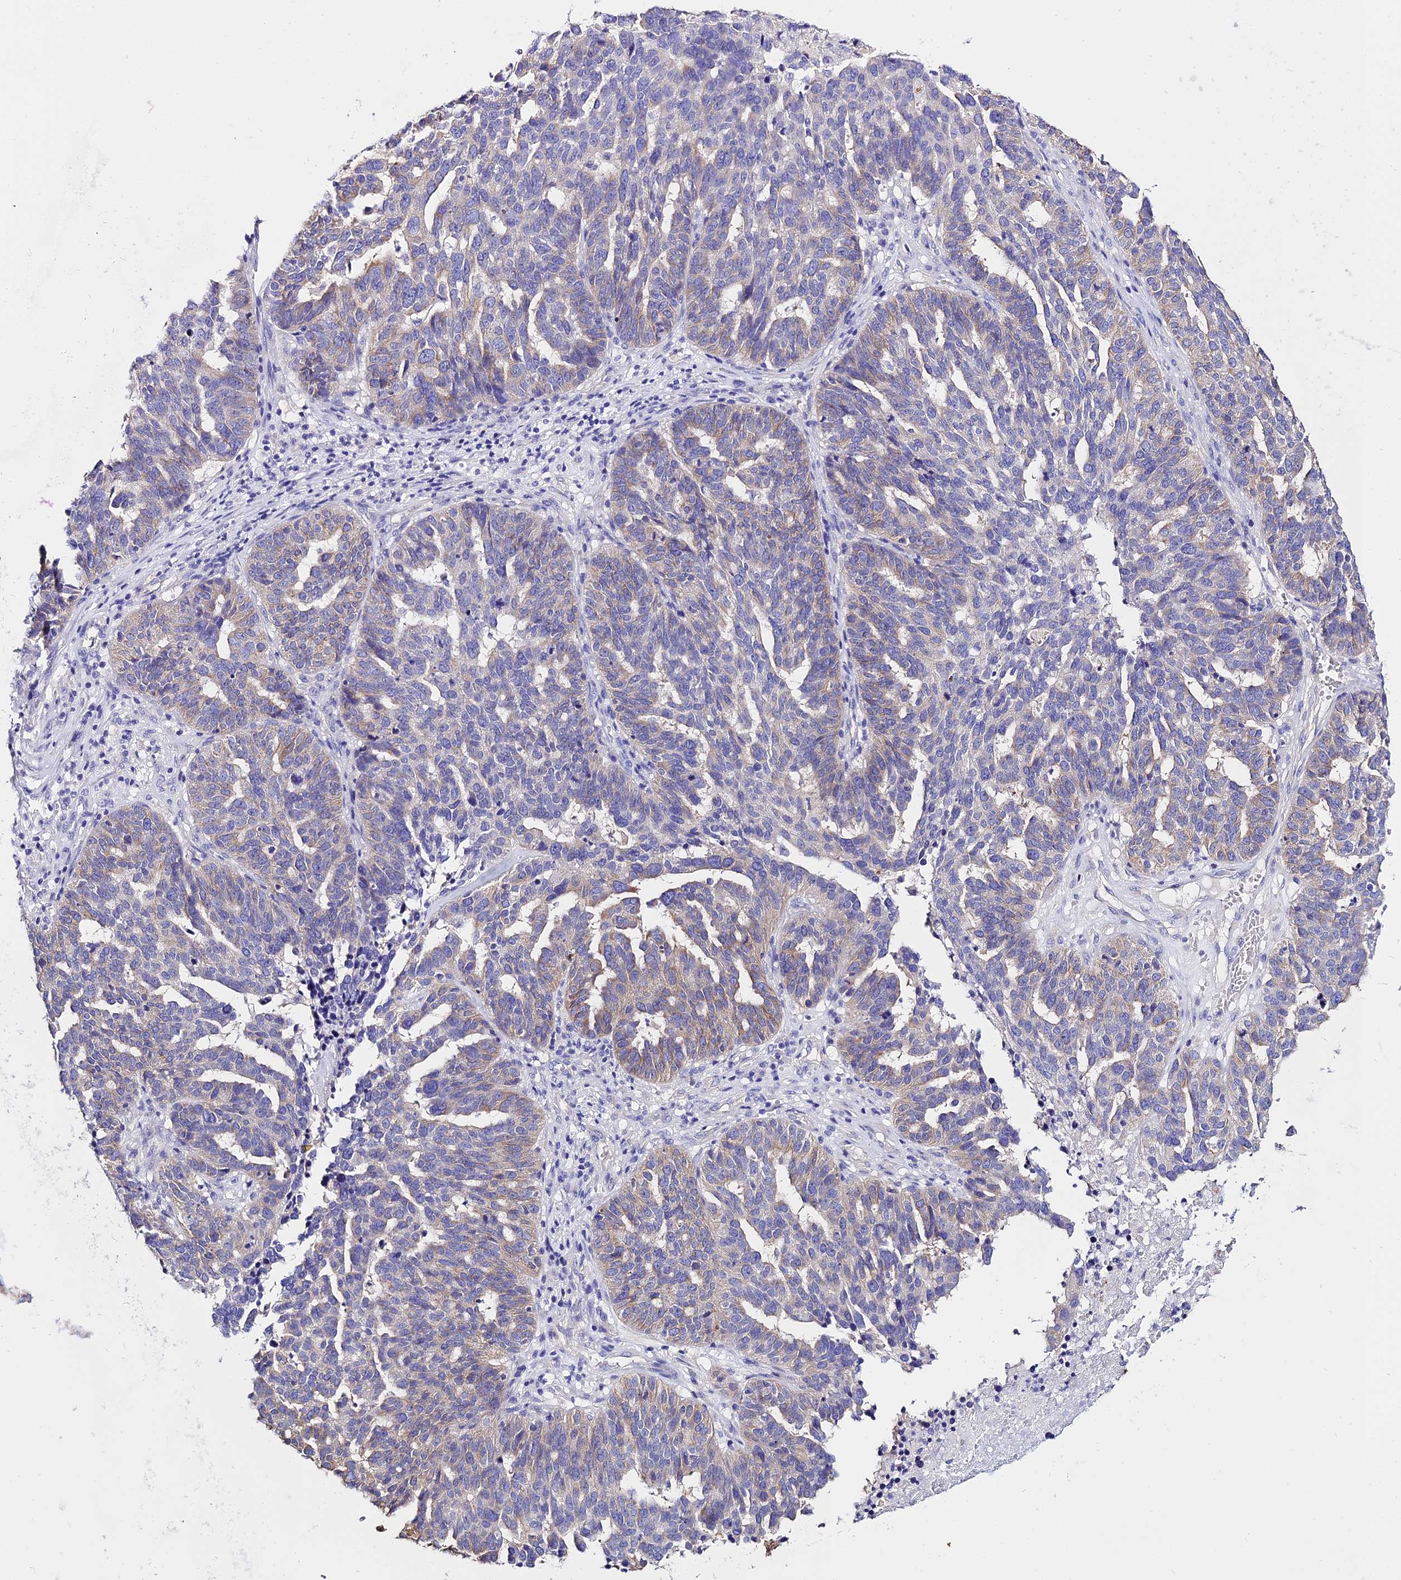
{"staining": {"intensity": "weak", "quantity": "<25%", "location": "cytoplasmic/membranous"}, "tissue": "ovarian cancer", "cell_type": "Tumor cells", "image_type": "cancer", "snomed": [{"axis": "morphology", "description": "Cystadenocarcinoma, serous, NOS"}, {"axis": "topography", "description": "Ovary"}], "caption": "IHC image of ovarian serous cystadenocarcinoma stained for a protein (brown), which shows no staining in tumor cells. The staining was performed using DAB to visualize the protein expression in brown, while the nuclei were stained in blue with hematoxylin (Magnification: 20x).", "gene": "TUBA3D", "patient": {"sex": "female", "age": 59}}